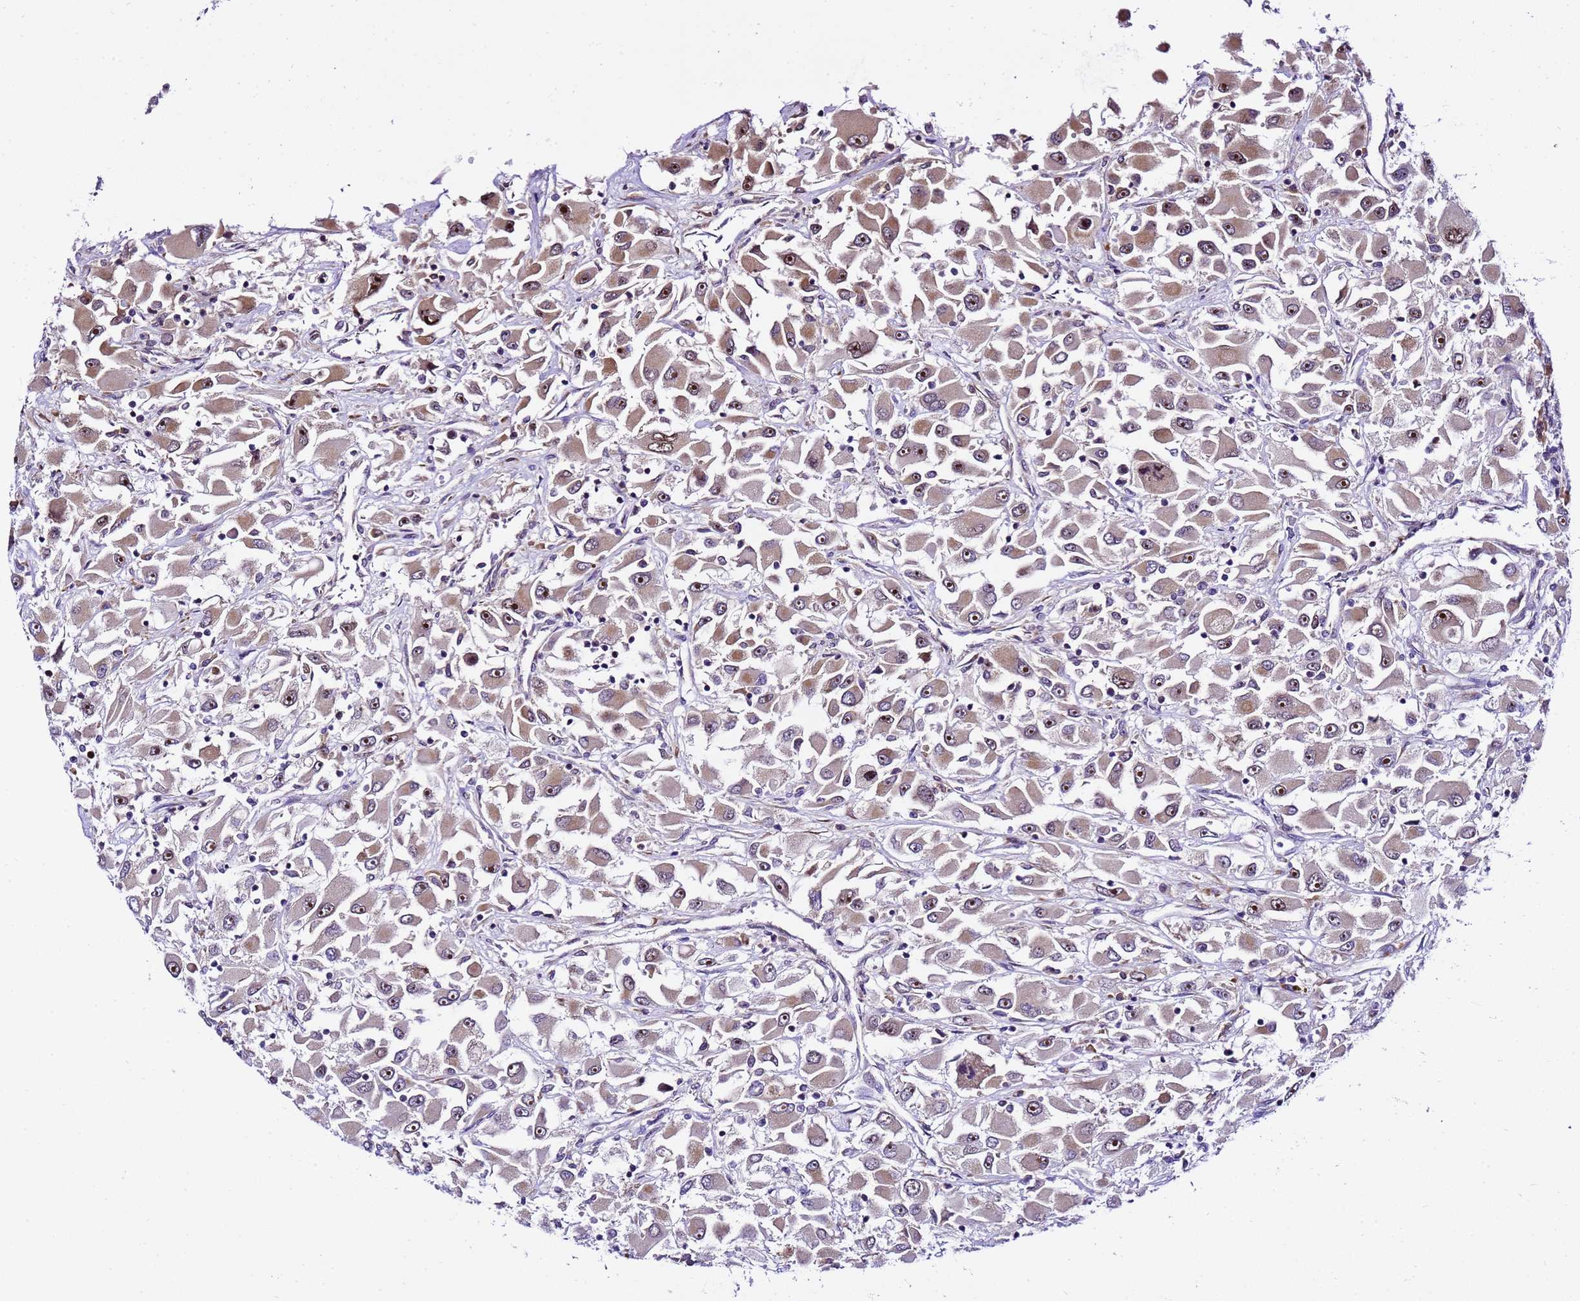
{"staining": {"intensity": "moderate", "quantity": ">75%", "location": "cytoplasmic/membranous,nuclear"}, "tissue": "renal cancer", "cell_type": "Tumor cells", "image_type": "cancer", "snomed": [{"axis": "morphology", "description": "Adenocarcinoma, NOS"}, {"axis": "topography", "description": "Kidney"}], "caption": "Human renal cancer (adenocarcinoma) stained with a protein marker displays moderate staining in tumor cells.", "gene": "SLX4IP", "patient": {"sex": "female", "age": 52}}